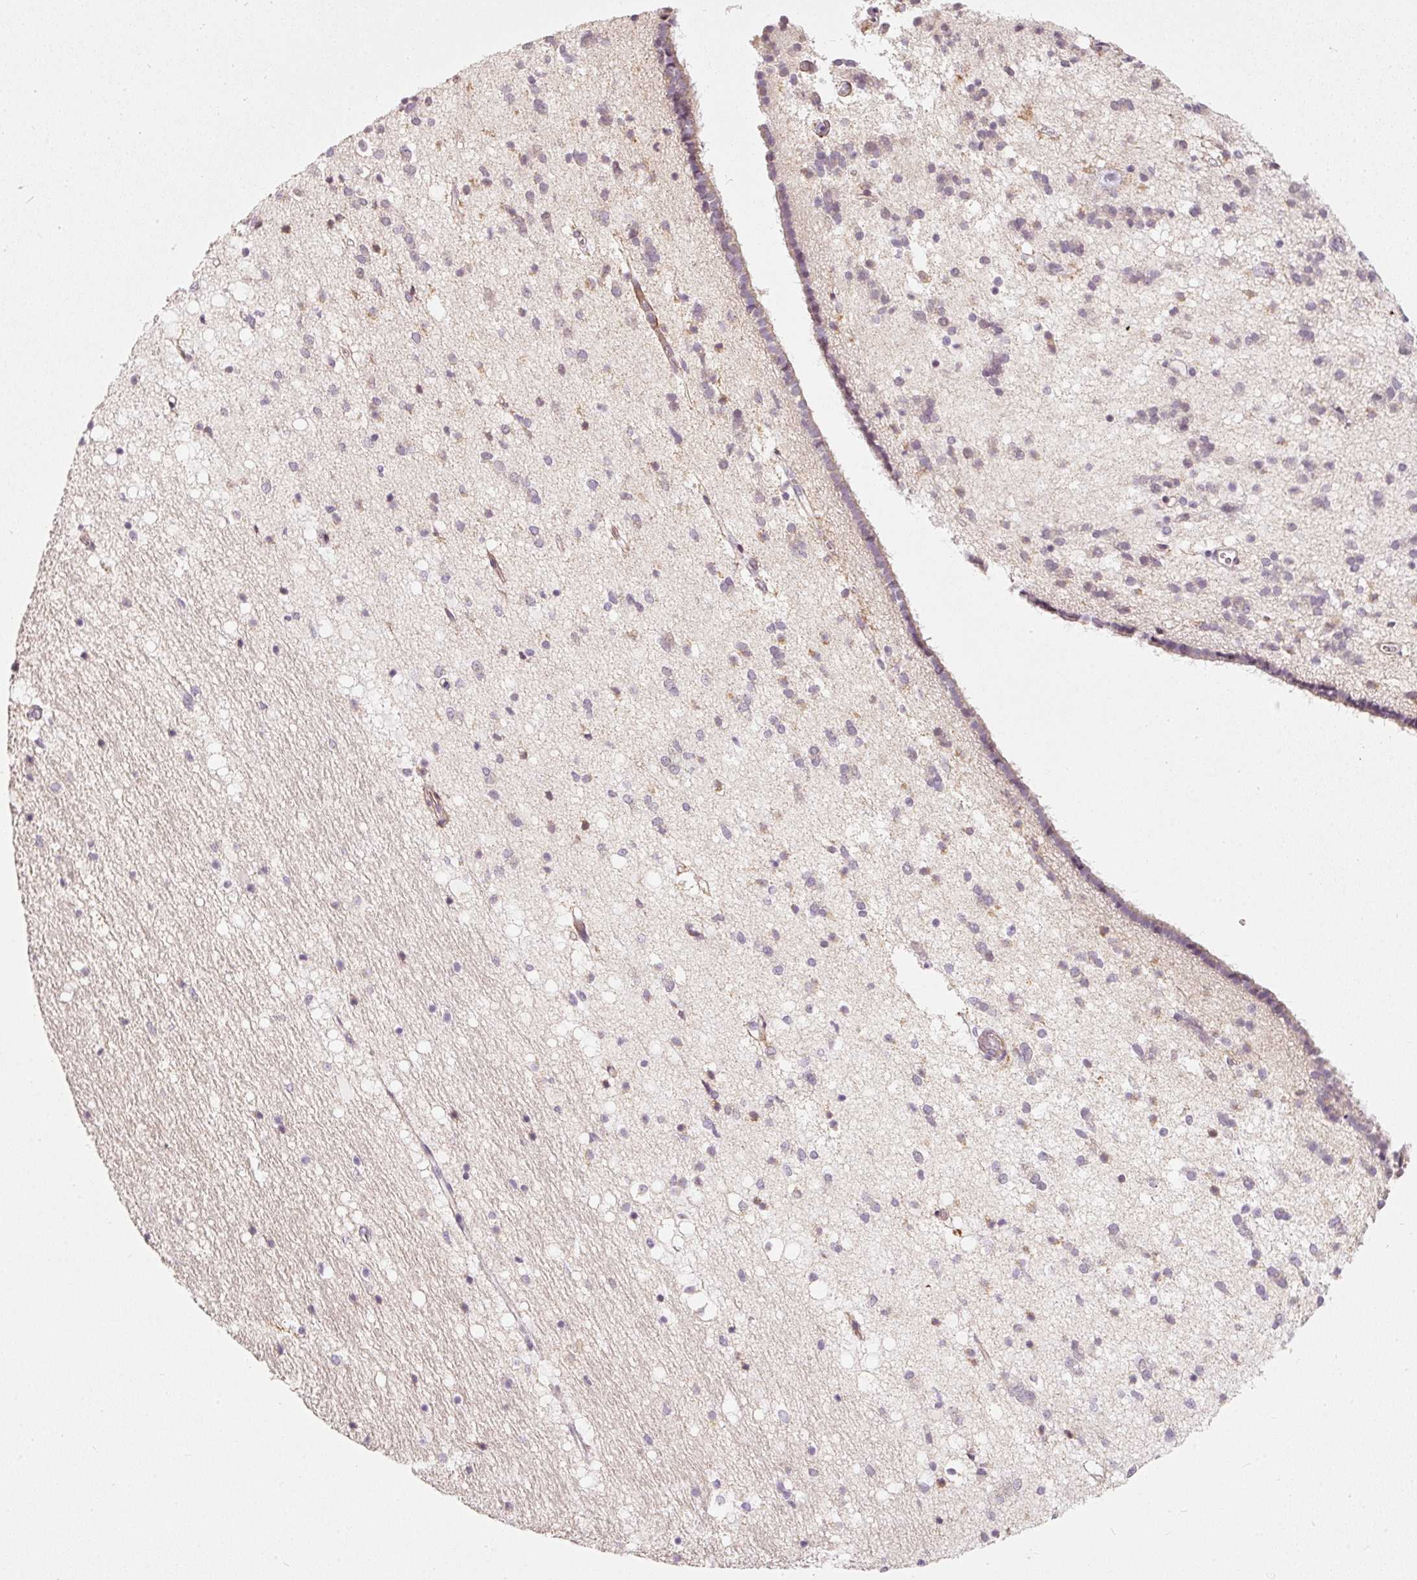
{"staining": {"intensity": "moderate", "quantity": "<25%", "location": "cytoplasmic/membranous"}, "tissue": "caudate", "cell_type": "Glial cells", "image_type": "normal", "snomed": [{"axis": "morphology", "description": "Normal tissue, NOS"}, {"axis": "topography", "description": "Lateral ventricle wall"}], "caption": "Unremarkable caudate shows moderate cytoplasmic/membranous positivity in about <25% of glial cells The staining is performed using DAB brown chromogen to label protein expression. The nuclei are counter-stained blue using hematoxylin..", "gene": "NRDE2", "patient": {"sex": "male", "age": 37}}